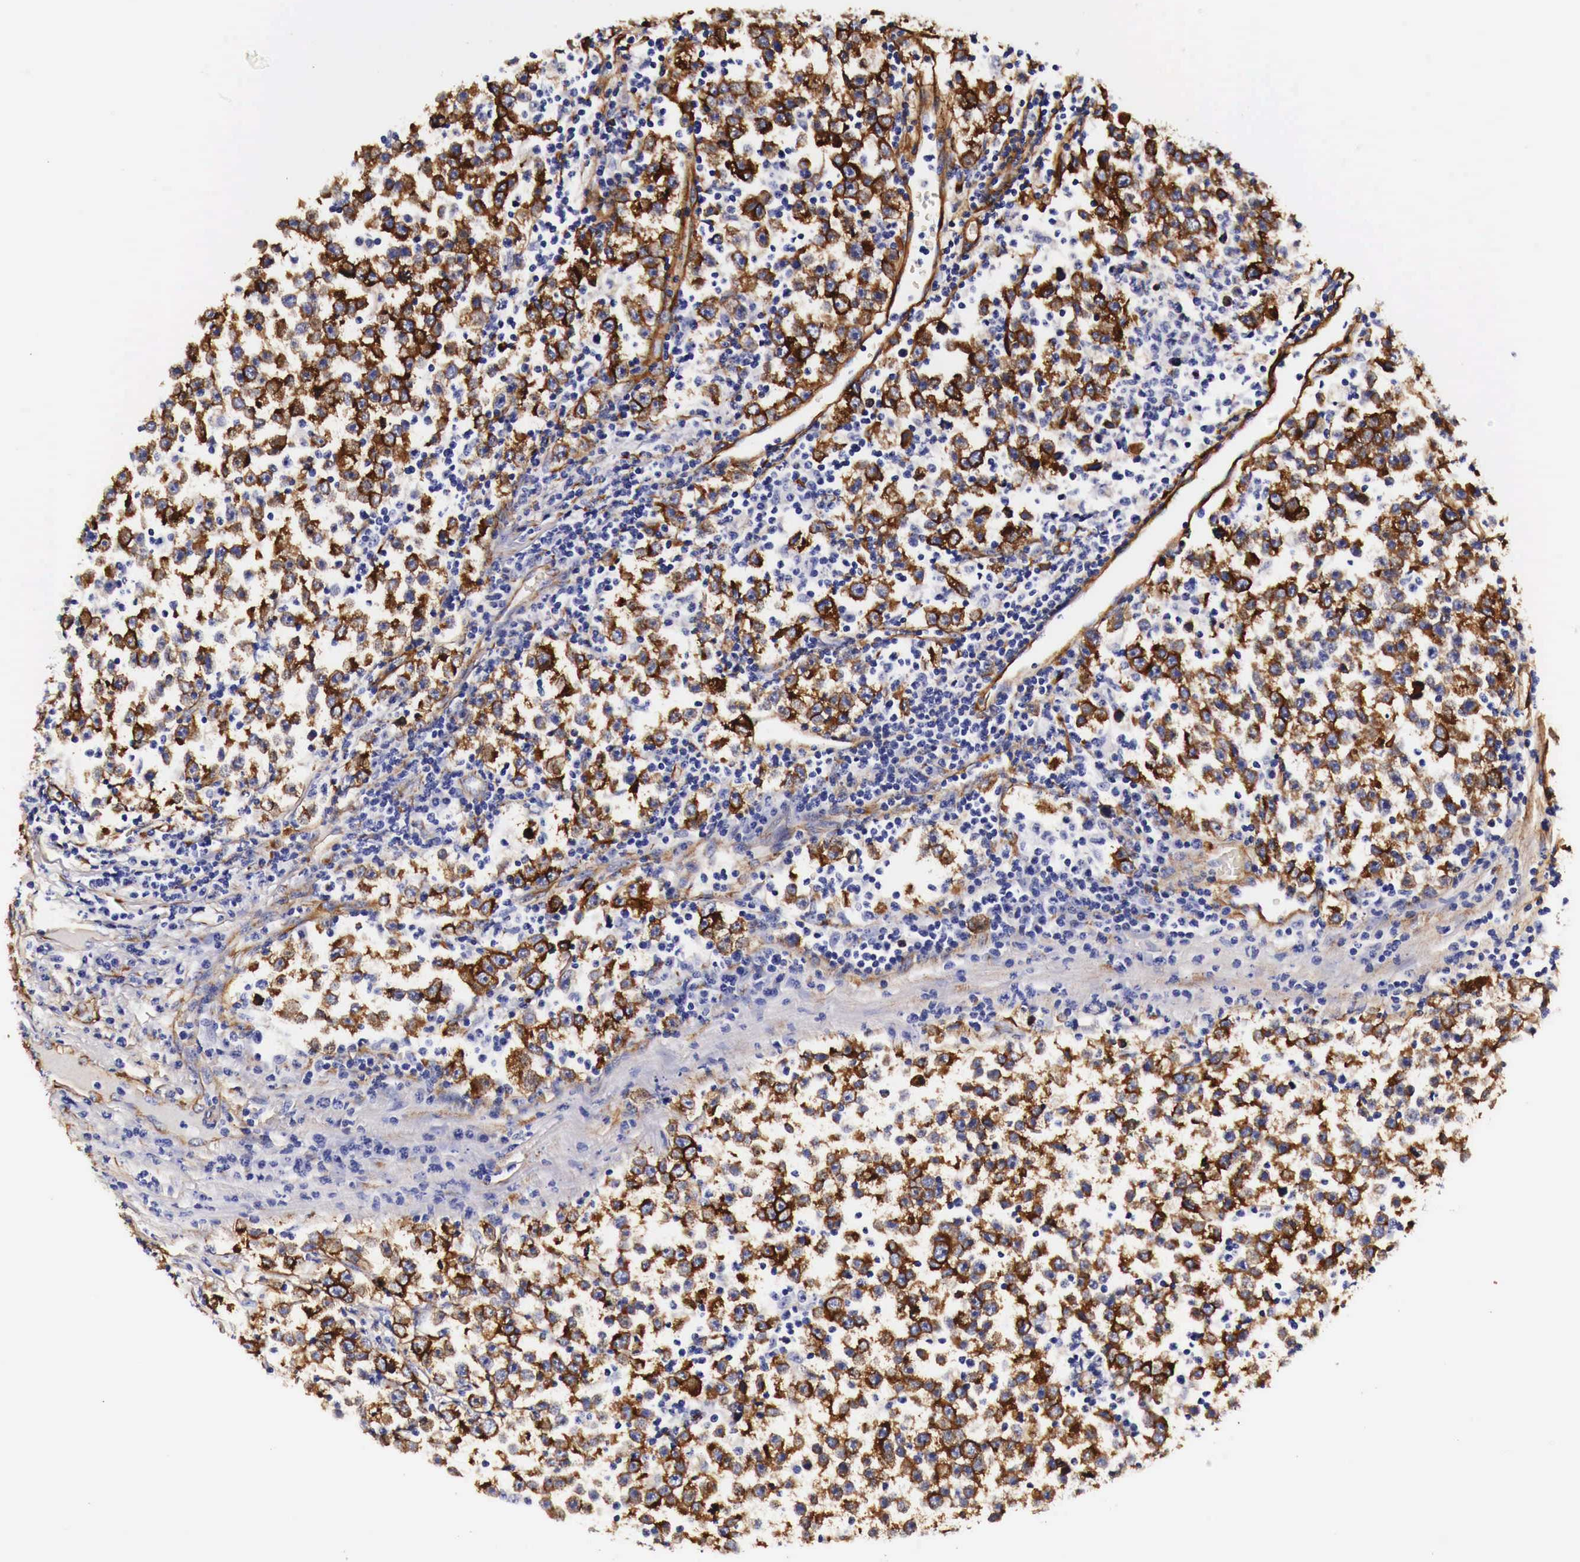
{"staining": {"intensity": "moderate", "quantity": "25%-75%", "location": "cytoplasmic/membranous"}, "tissue": "testis cancer", "cell_type": "Tumor cells", "image_type": "cancer", "snomed": [{"axis": "morphology", "description": "Seminoma, NOS"}, {"axis": "topography", "description": "Testis"}], "caption": "Immunohistochemical staining of human seminoma (testis) demonstrates medium levels of moderate cytoplasmic/membranous staining in about 25%-75% of tumor cells. (DAB IHC, brown staining for protein, blue staining for nuclei).", "gene": "LAMB2", "patient": {"sex": "male", "age": 43}}